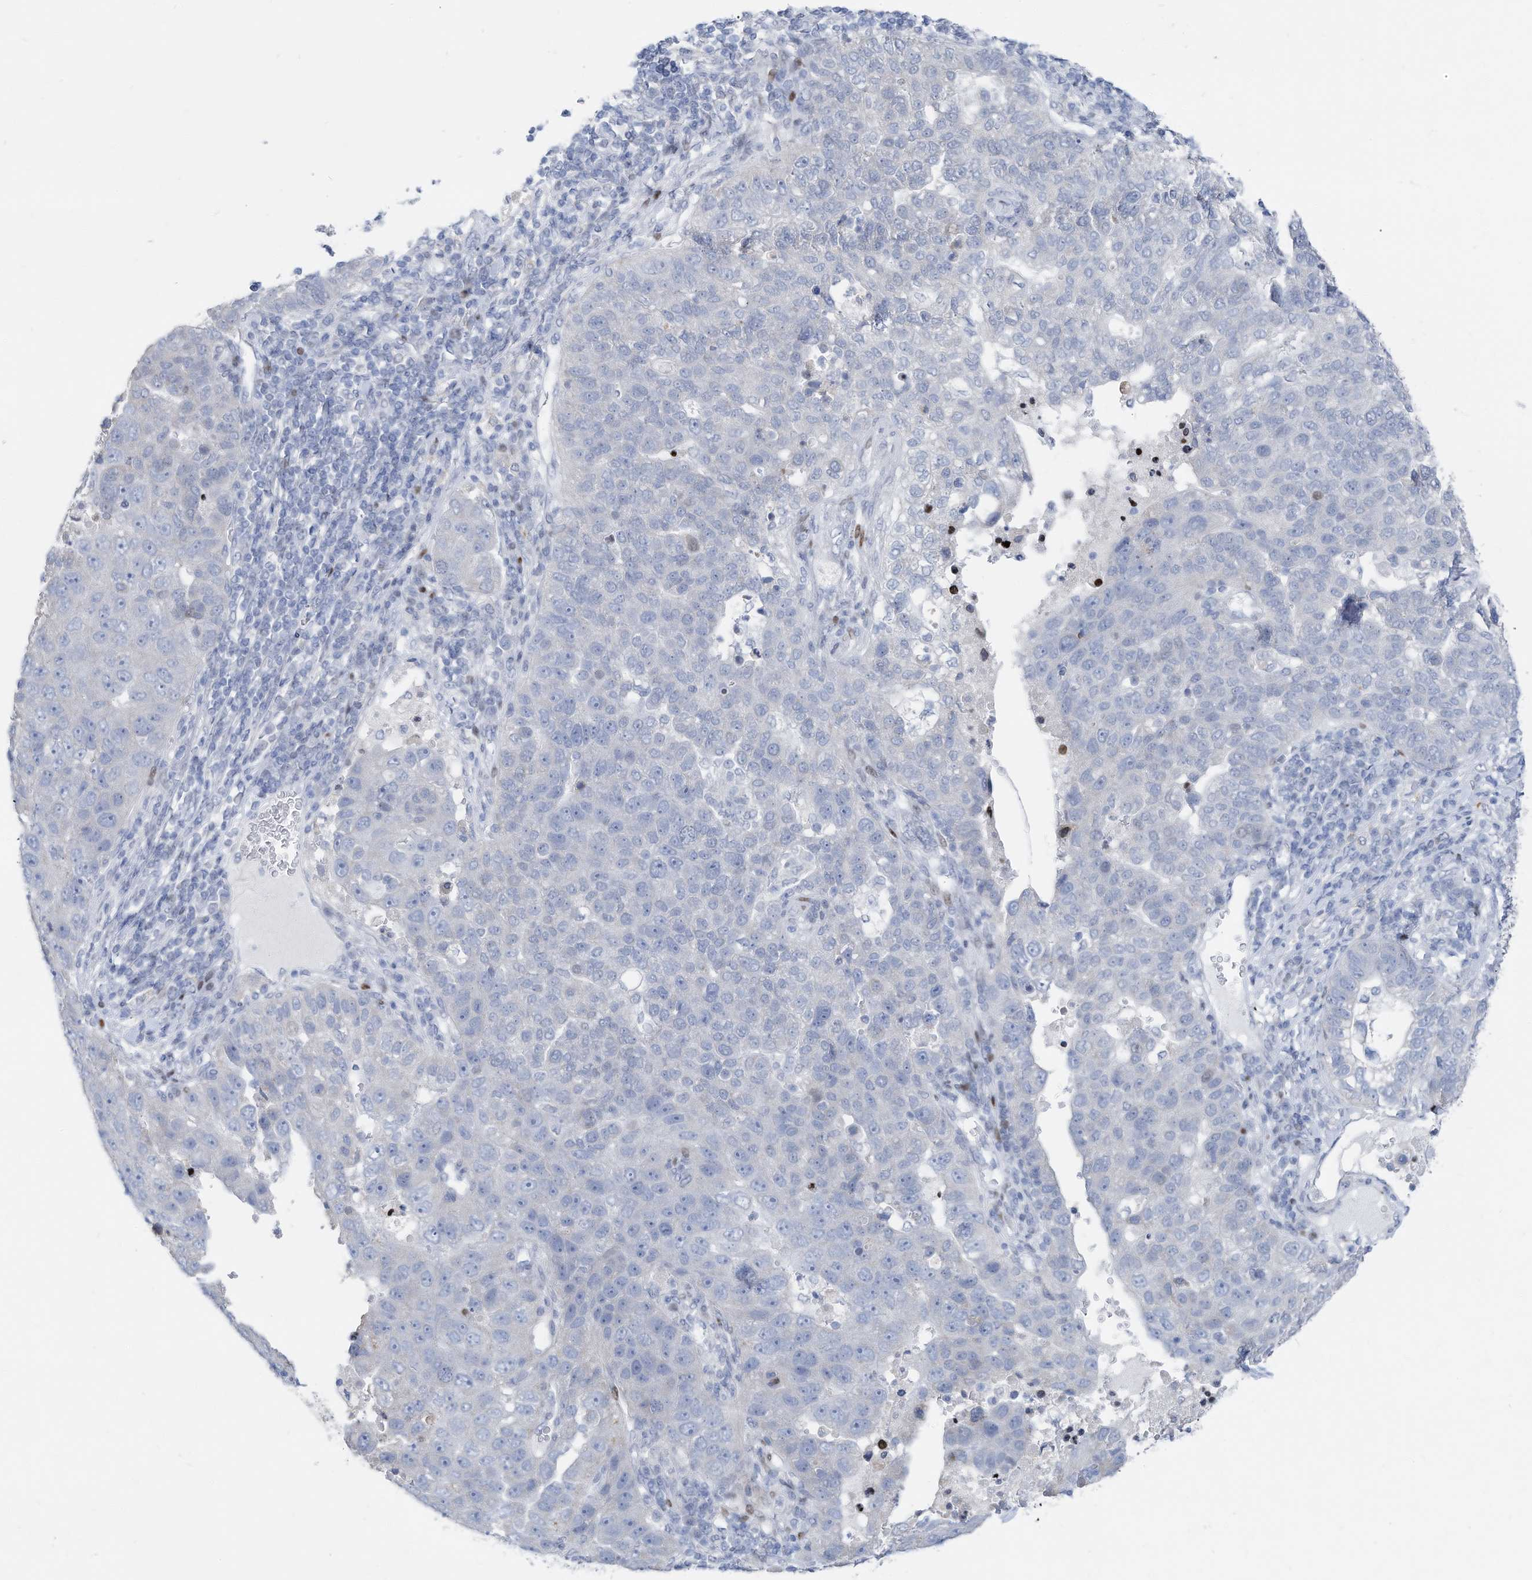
{"staining": {"intensity": "negative", "quantity": "none", "location": "none"}, "tissue": "pancreatic cancer", "cell_type": "Tumor cells", "image_type": "cancer", "snomed": [{"axis": "morphology", "description": "Adenocarcinoma, NOS"}, {"axis": "topography", "description": "Pancreas"}], "caption": "Image shows no significant protein positivity in tumor cells of pancreatic cancer.", "gene": "FRS3", "patient": {"sex": "female", "age": 61}}